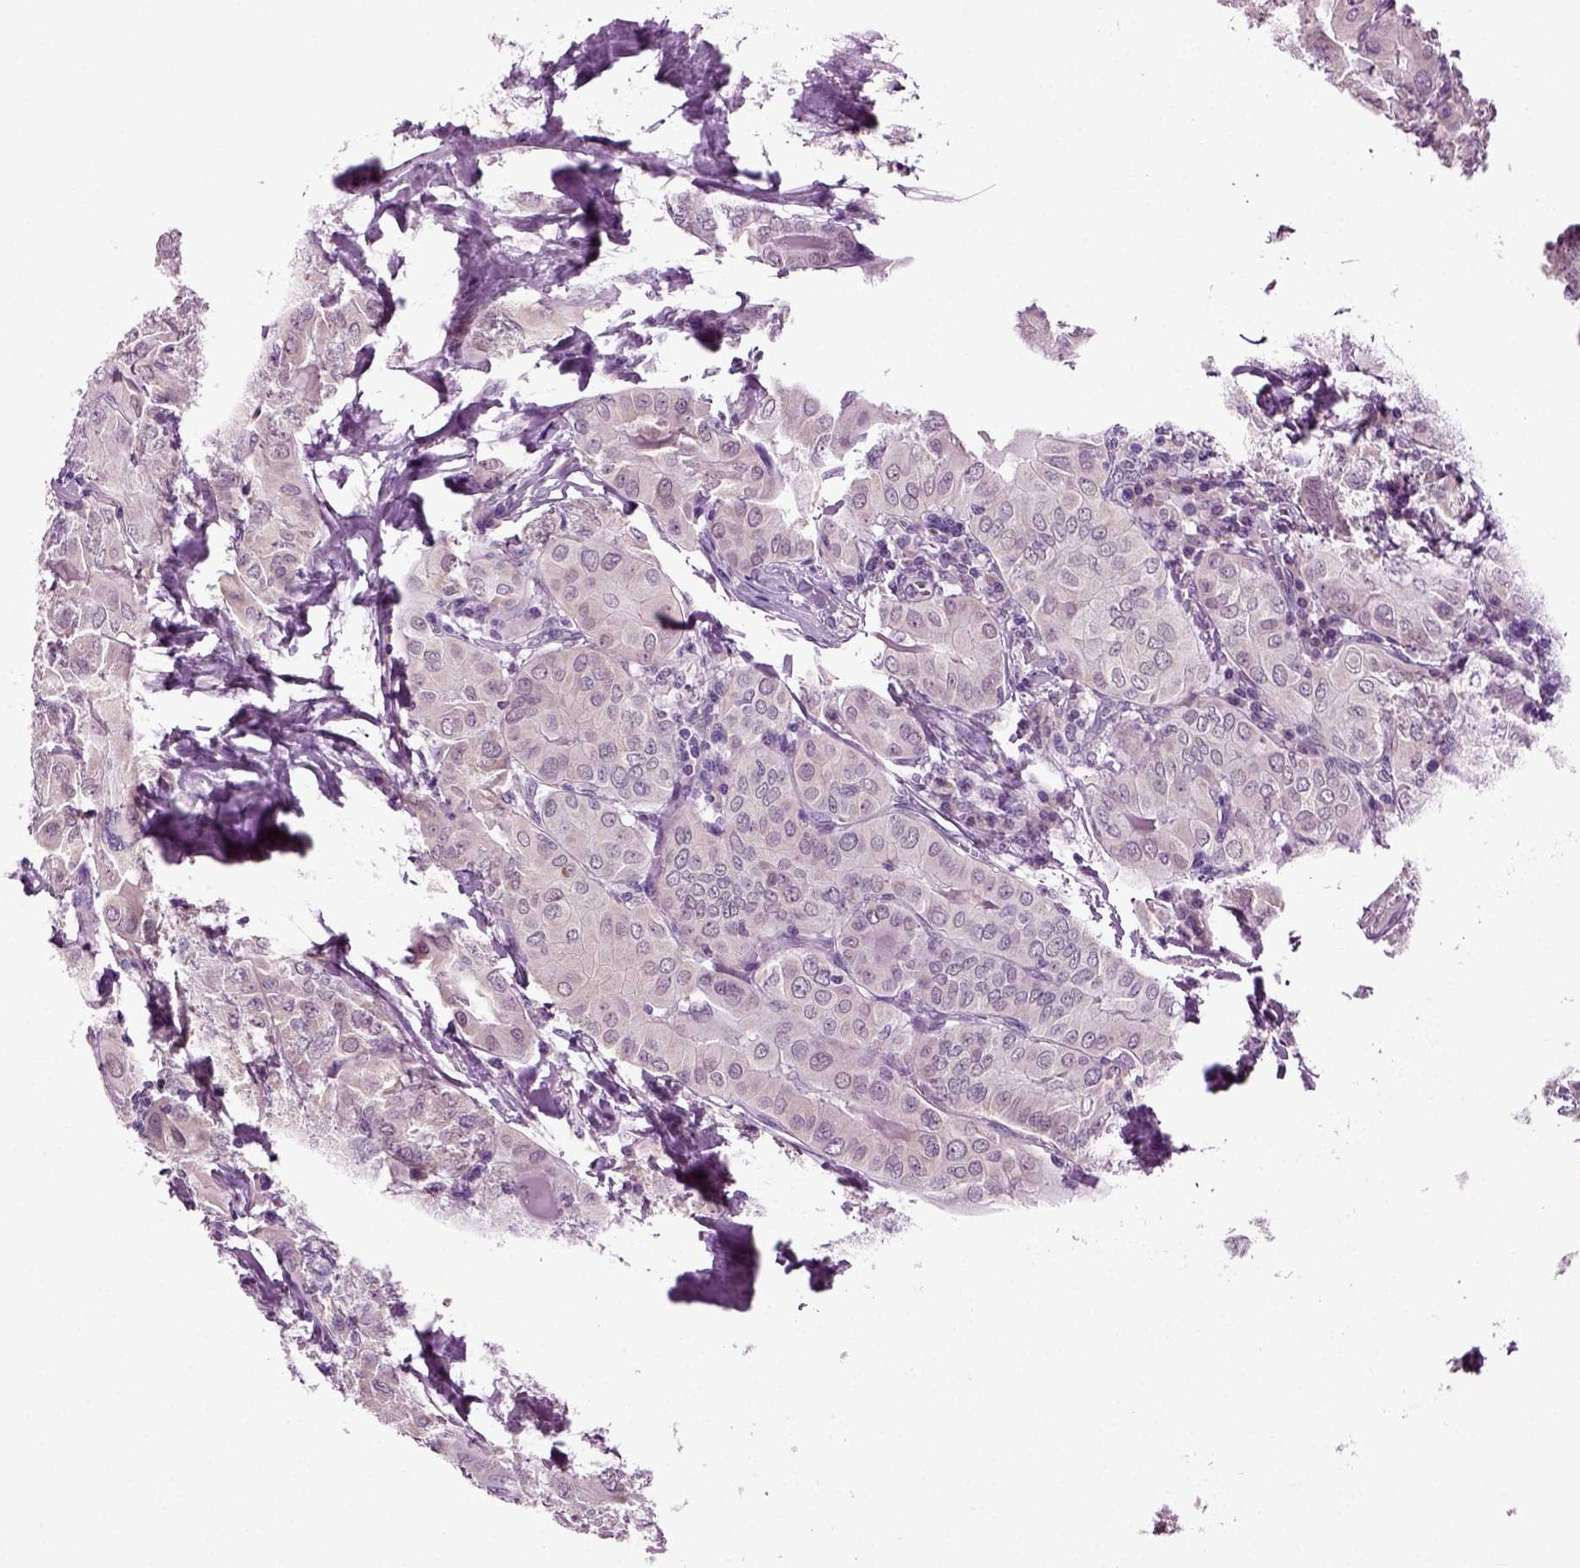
{"staining": {"intensity": "negative", "quantity": "none", "location": "none"}, "tissue": "thyroid cancer", "cell_type": "Tumor cells", "image_type": "cancer", "snomed": [{"axis": "morphology", "description": "Papillary adenocarcinoma, NOS"}, {"axis": "topography", "description": "Thyroid gland"}], "caption": "The immunohistochemistry photomicrograph has no significant expression in tumor cells of thyroid papillary adenocarcinoma tissue.", "gene": "SPATA17", "patient": {"sex": "female", "age": 37}}